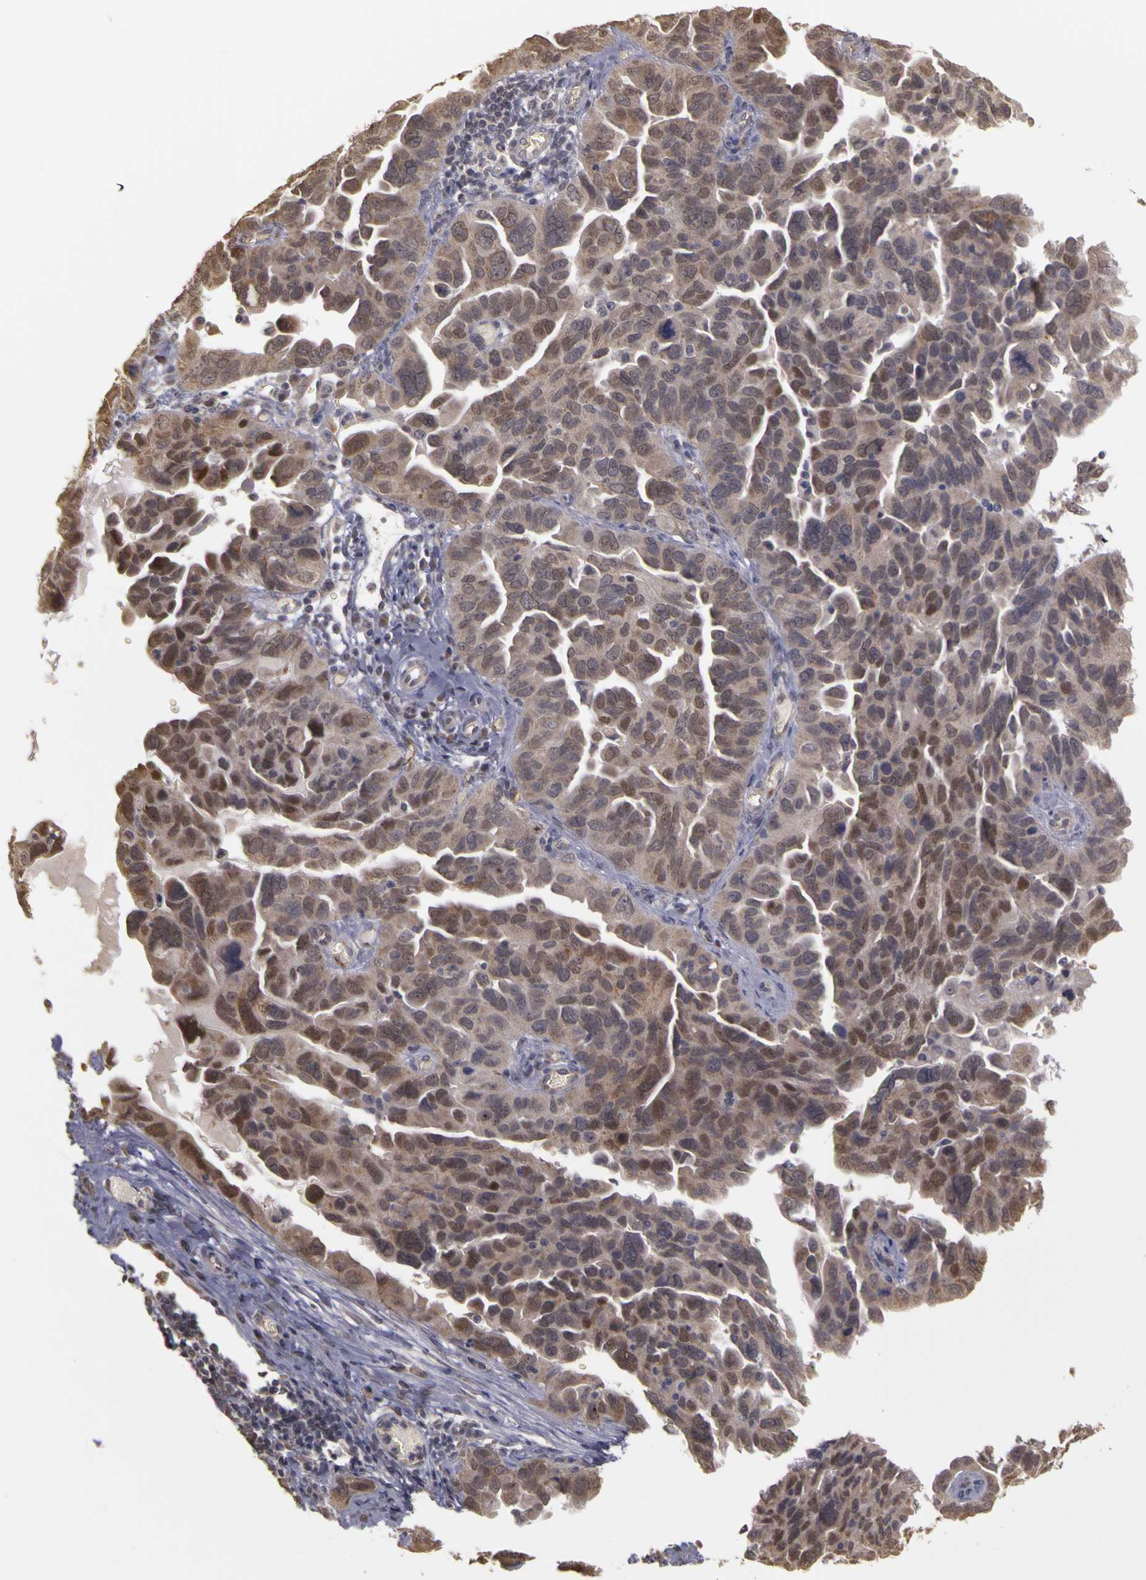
{"staining": {"intensity": "moderate", "quantity": ">75%", "location": "cytoplasmic/membranous,nuclear"}, "tissue": "ovarian cancer", "cell_type": "Tumor cells", "image_type": "cancer", "snomed": [{"axis": "morphology", "description": "Cystadenocarcinoma, serous, NOS"}, {"axis": "topography", "description": "Ovary"}], "caption": "DAB immunohistochemical staining of ovarian cancer shows moderate cytoplasmic/membranous and nuclear protein positivity in about >75% of tumor cells.", "gene": "FRMD7", "patient": {"sex": "female", "age": 64}}